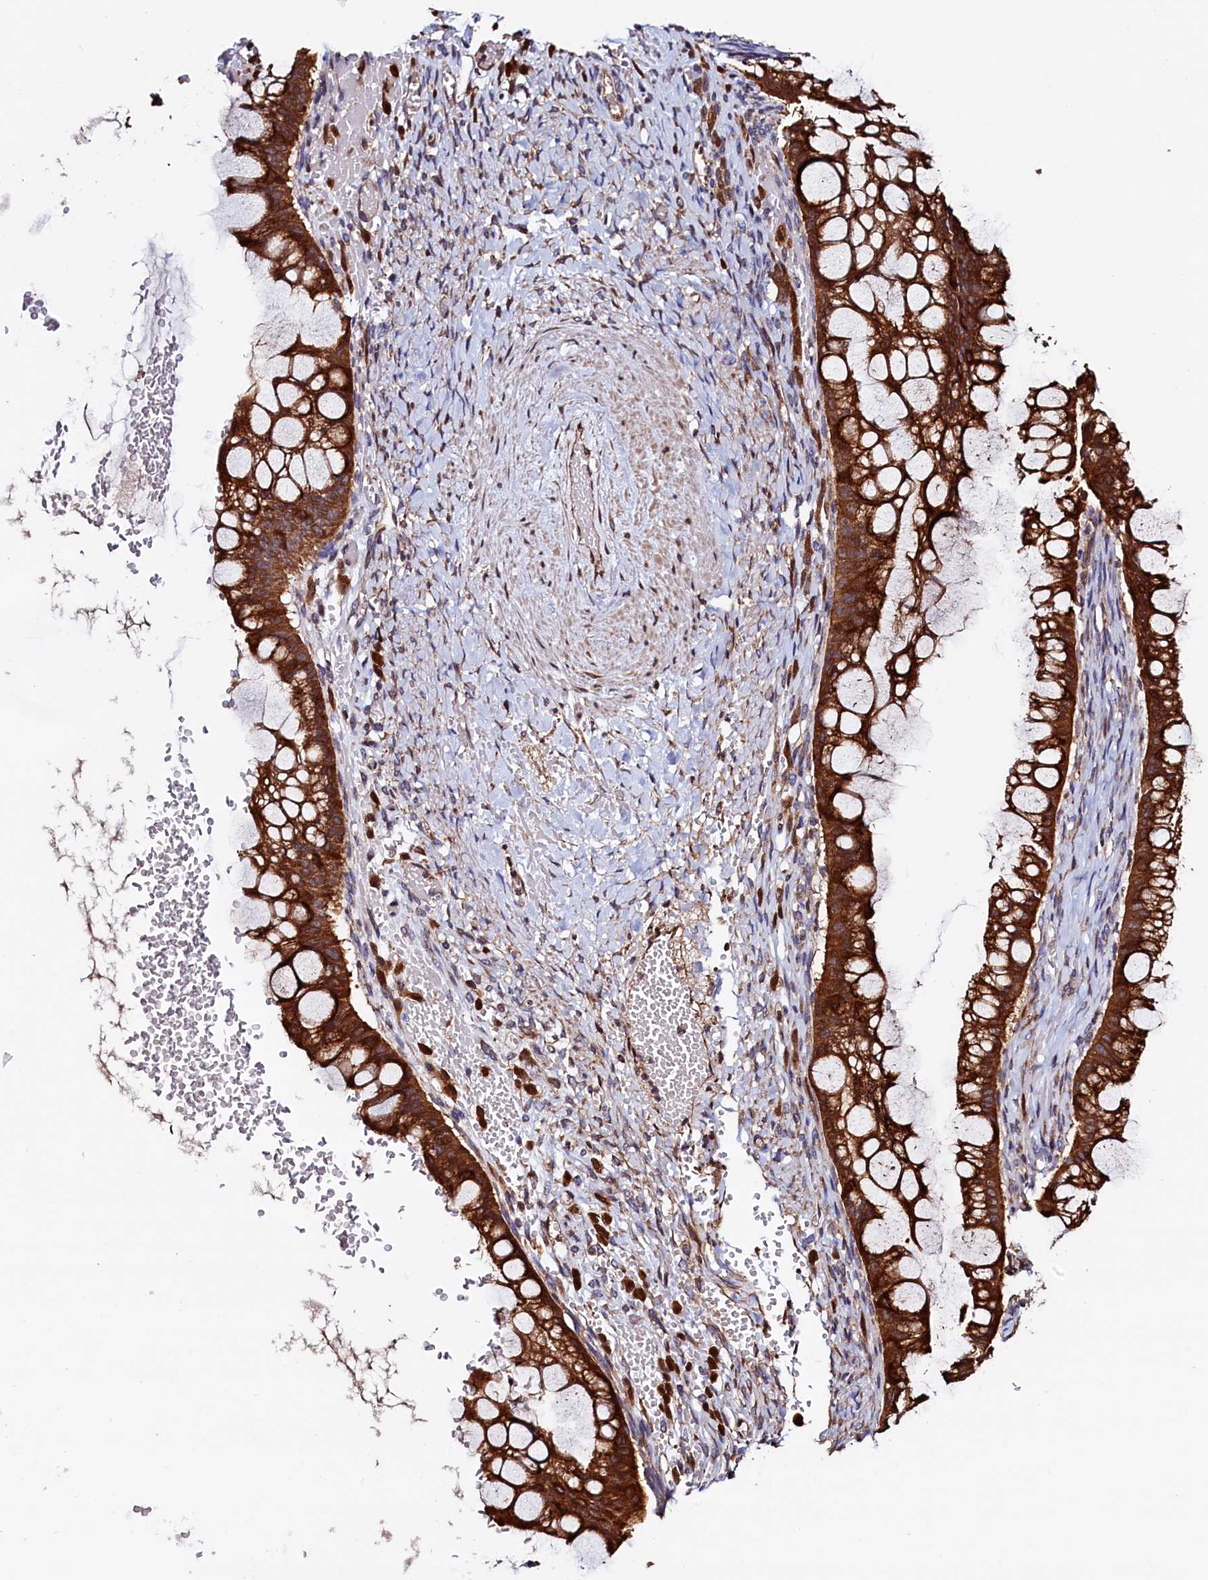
{"staining": {"intensity": "strong", "quantity": ">75%", "location": "cytoplasmic/membranous"}, "tissue": "ovarian cancer", "cell_type": "Tumor cells", "image_type": "cancer", "snomed": [{"axis": "morphology", "description": "Cystadenocarcinoma, mucinous, NOS"}, {"axis": "topography", "description": "Ovary"}], "caption": "About >75% of tumor cells in mucinous cystadenocarcinoma (ovarian) display strong cytoplasmic/membranous protein positivity as visualized by brown immunohistochemical staining.", "gene": "ATXN2L", "patient": {"sex": "female", "age": 73}}